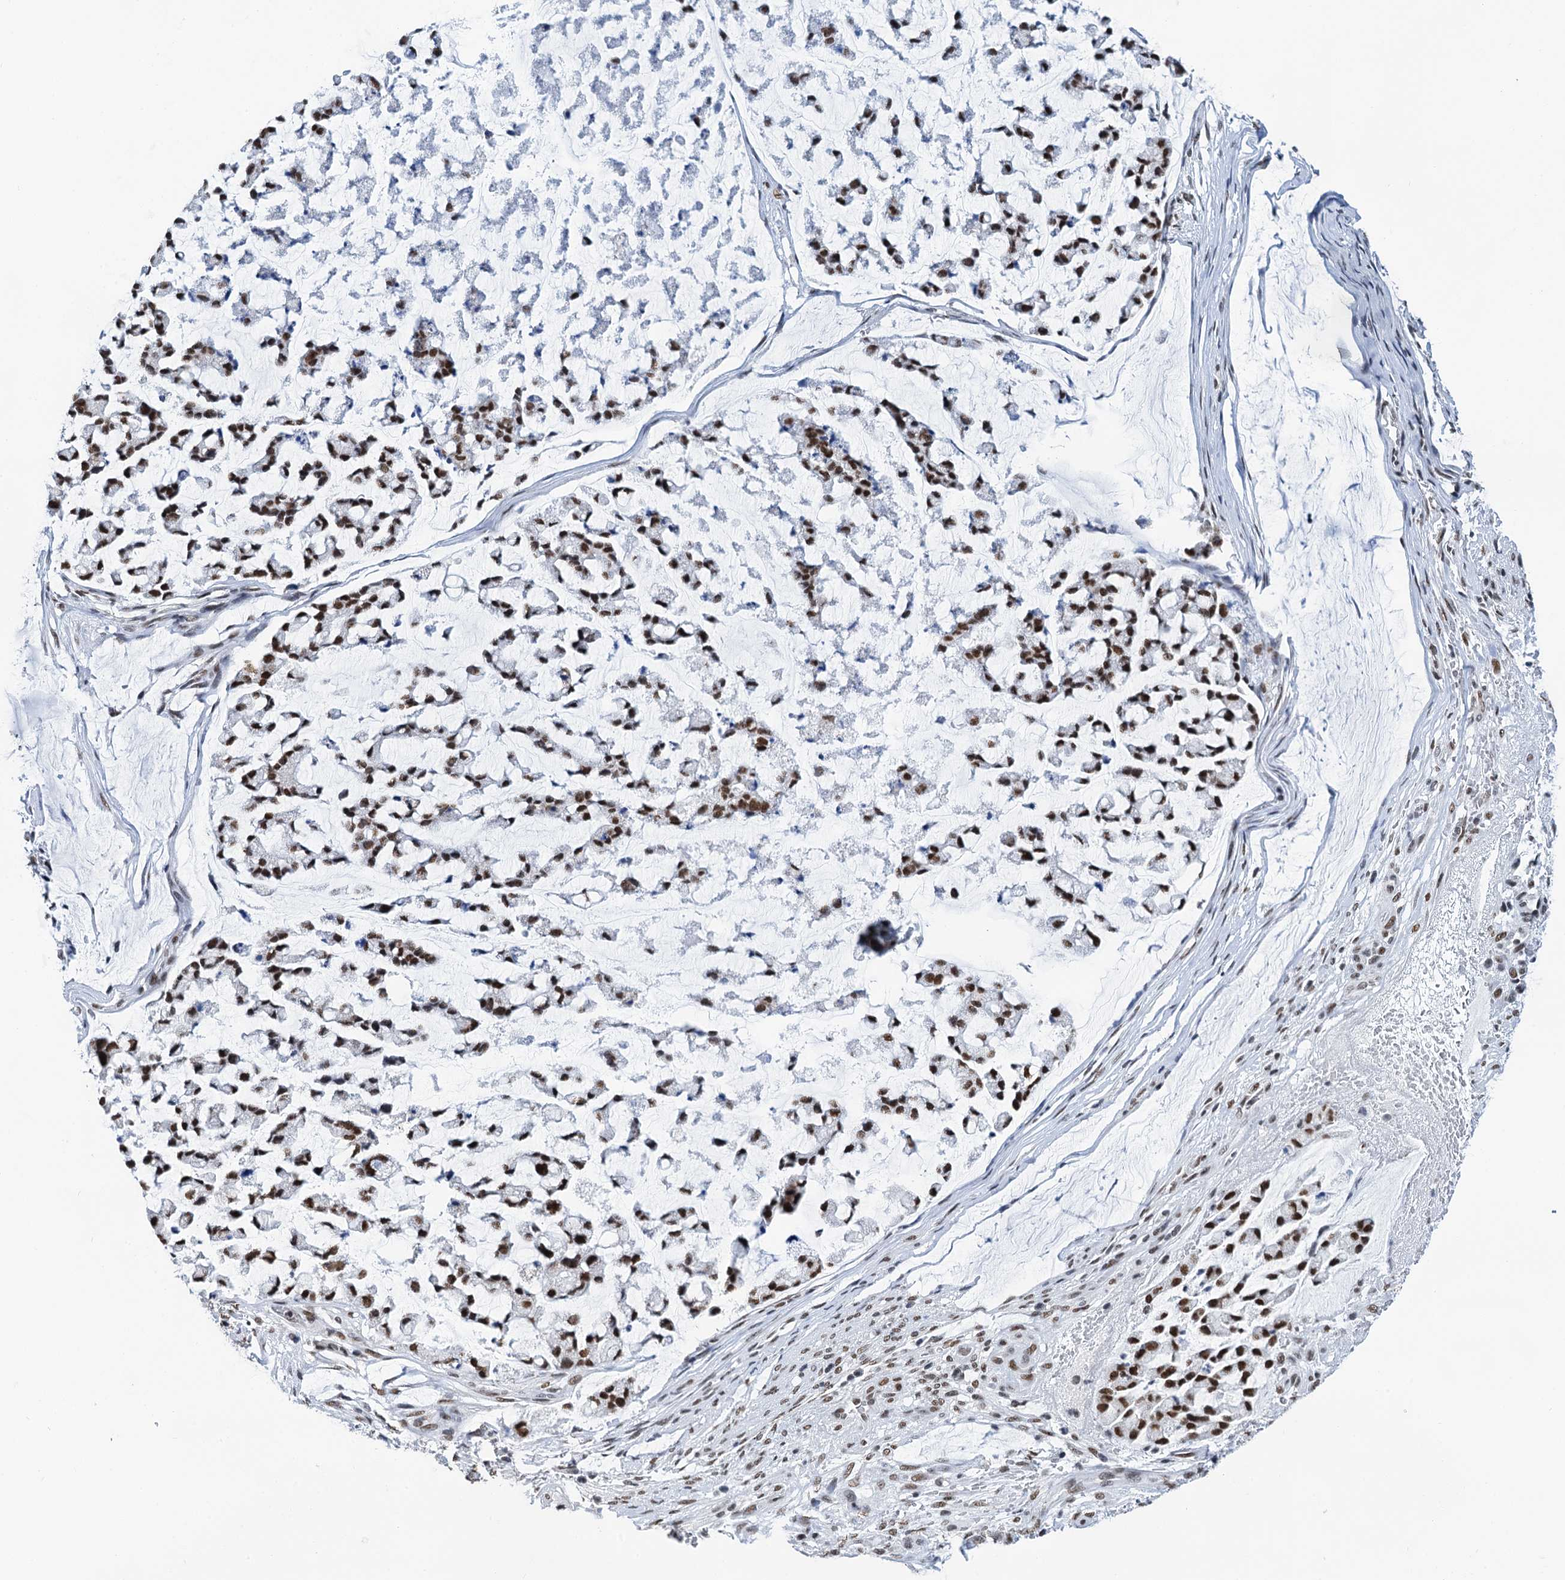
{"staining": {"intensity": "moderate", "quantity": ">75%", "location": "nuclear"}, "tissue": "stomach cancer", "cell_type": "Tumor cells", "image_type": "cancer", "snomed": [{"axis": "morphology", "description": "Adenocarcinoma, NOS"}, {"axis": "topography", "description": "Stomach, lower"}], "caption": "An image showing moderate nuclear positivity in about >75% of tumor cells in adenocarcinoma (stomach), as visualized by brown immunohistochemical staining.", "gene": "SLTM", "patient": {"sex": "male", "age": 67}}